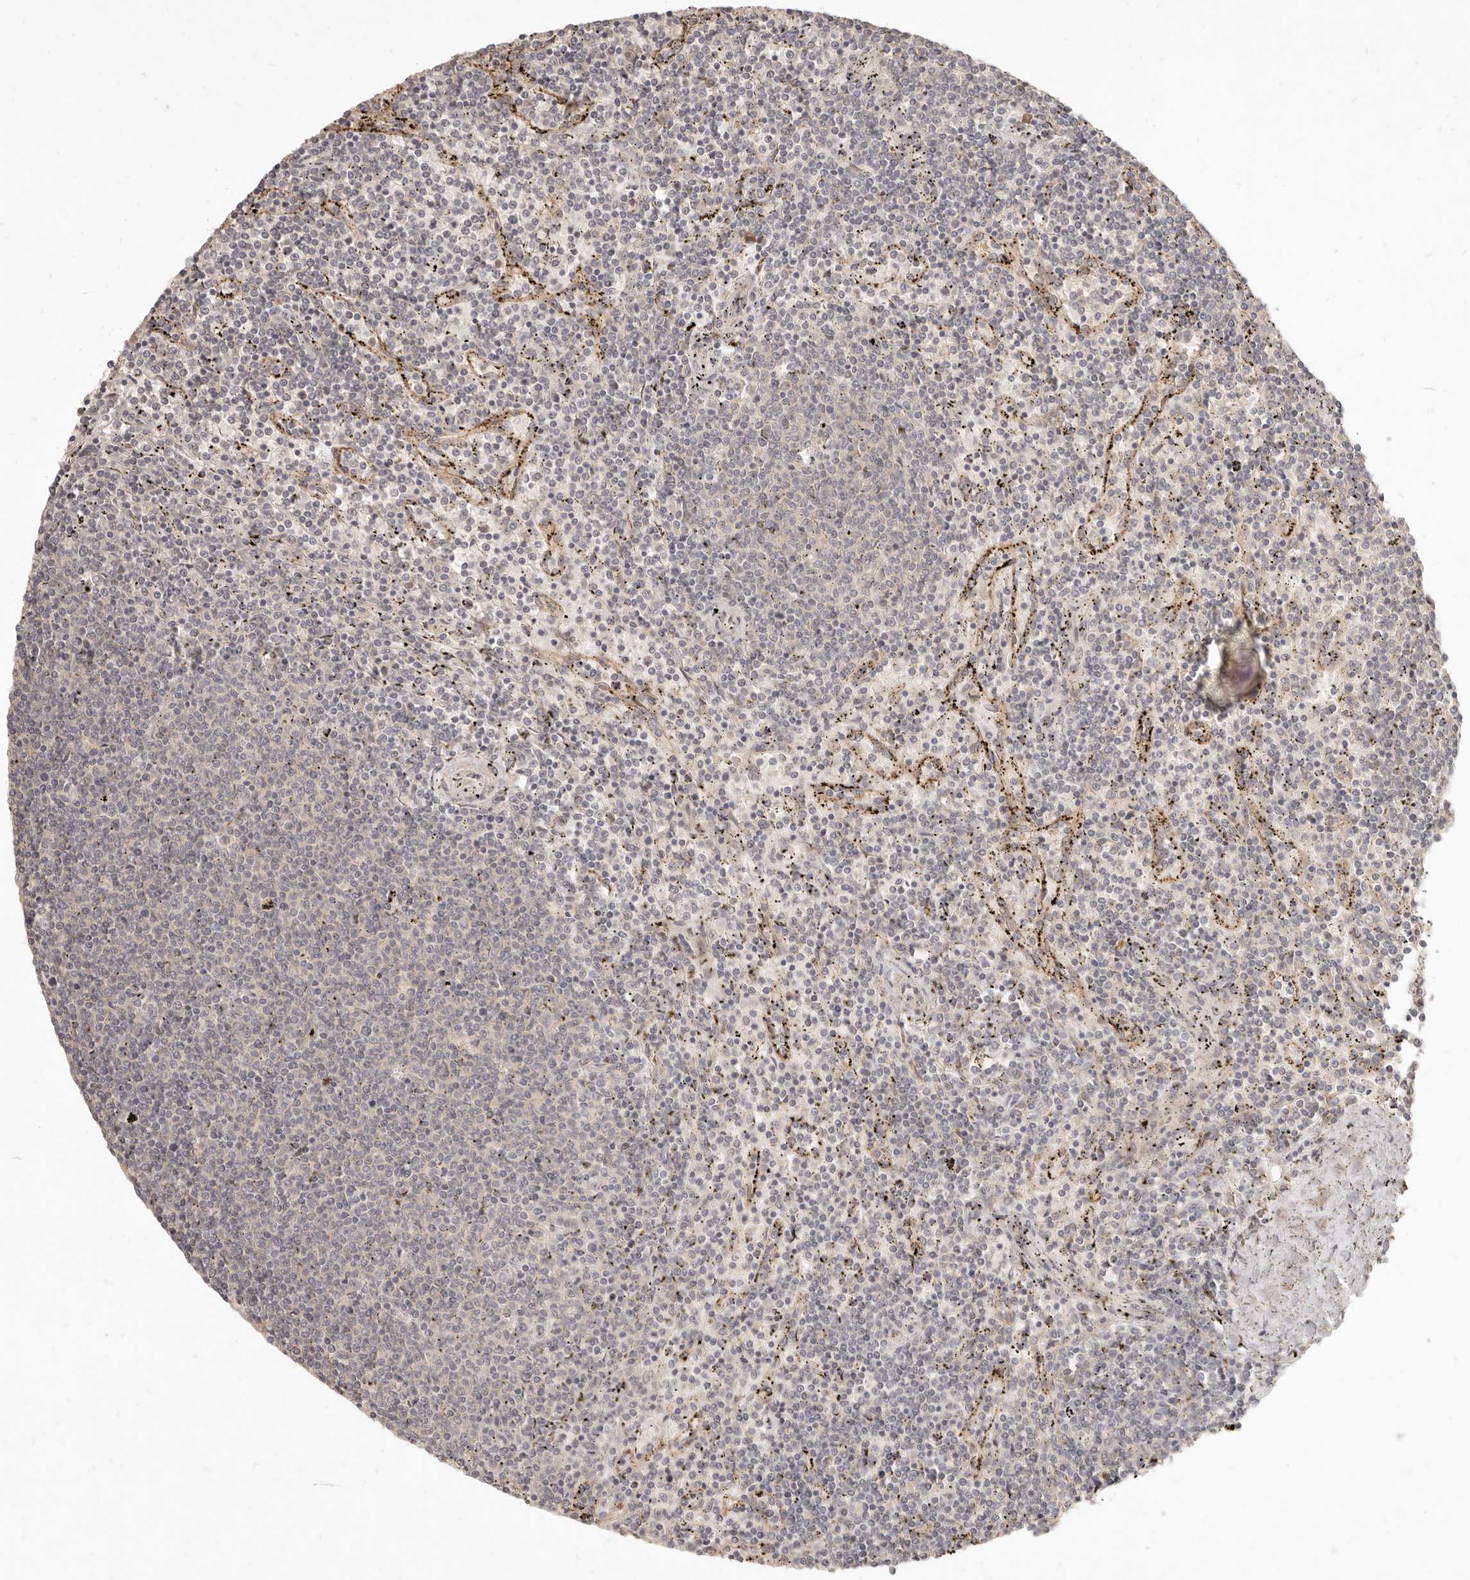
{"staining": {"intensity": "negative", "quantity": "none", "location": "none"}, "tissue": "lymphoma", "cell_type": "Tumor cells", "image_type": "cancer", "snomed": [{"axis": "morphology", "description": "Malignant lymphoma, non-Hodgkin's type, Low grade"}, {"axis": "topography", "description": "Spleen"}], "caption": "Immunohistochemistry of human low-grade malignant lymphoma, non-Hodgkin's type shows no staining in tumor cells.", "gene": "UBXN11", "patient": {"sex": "female", "age": 50}}